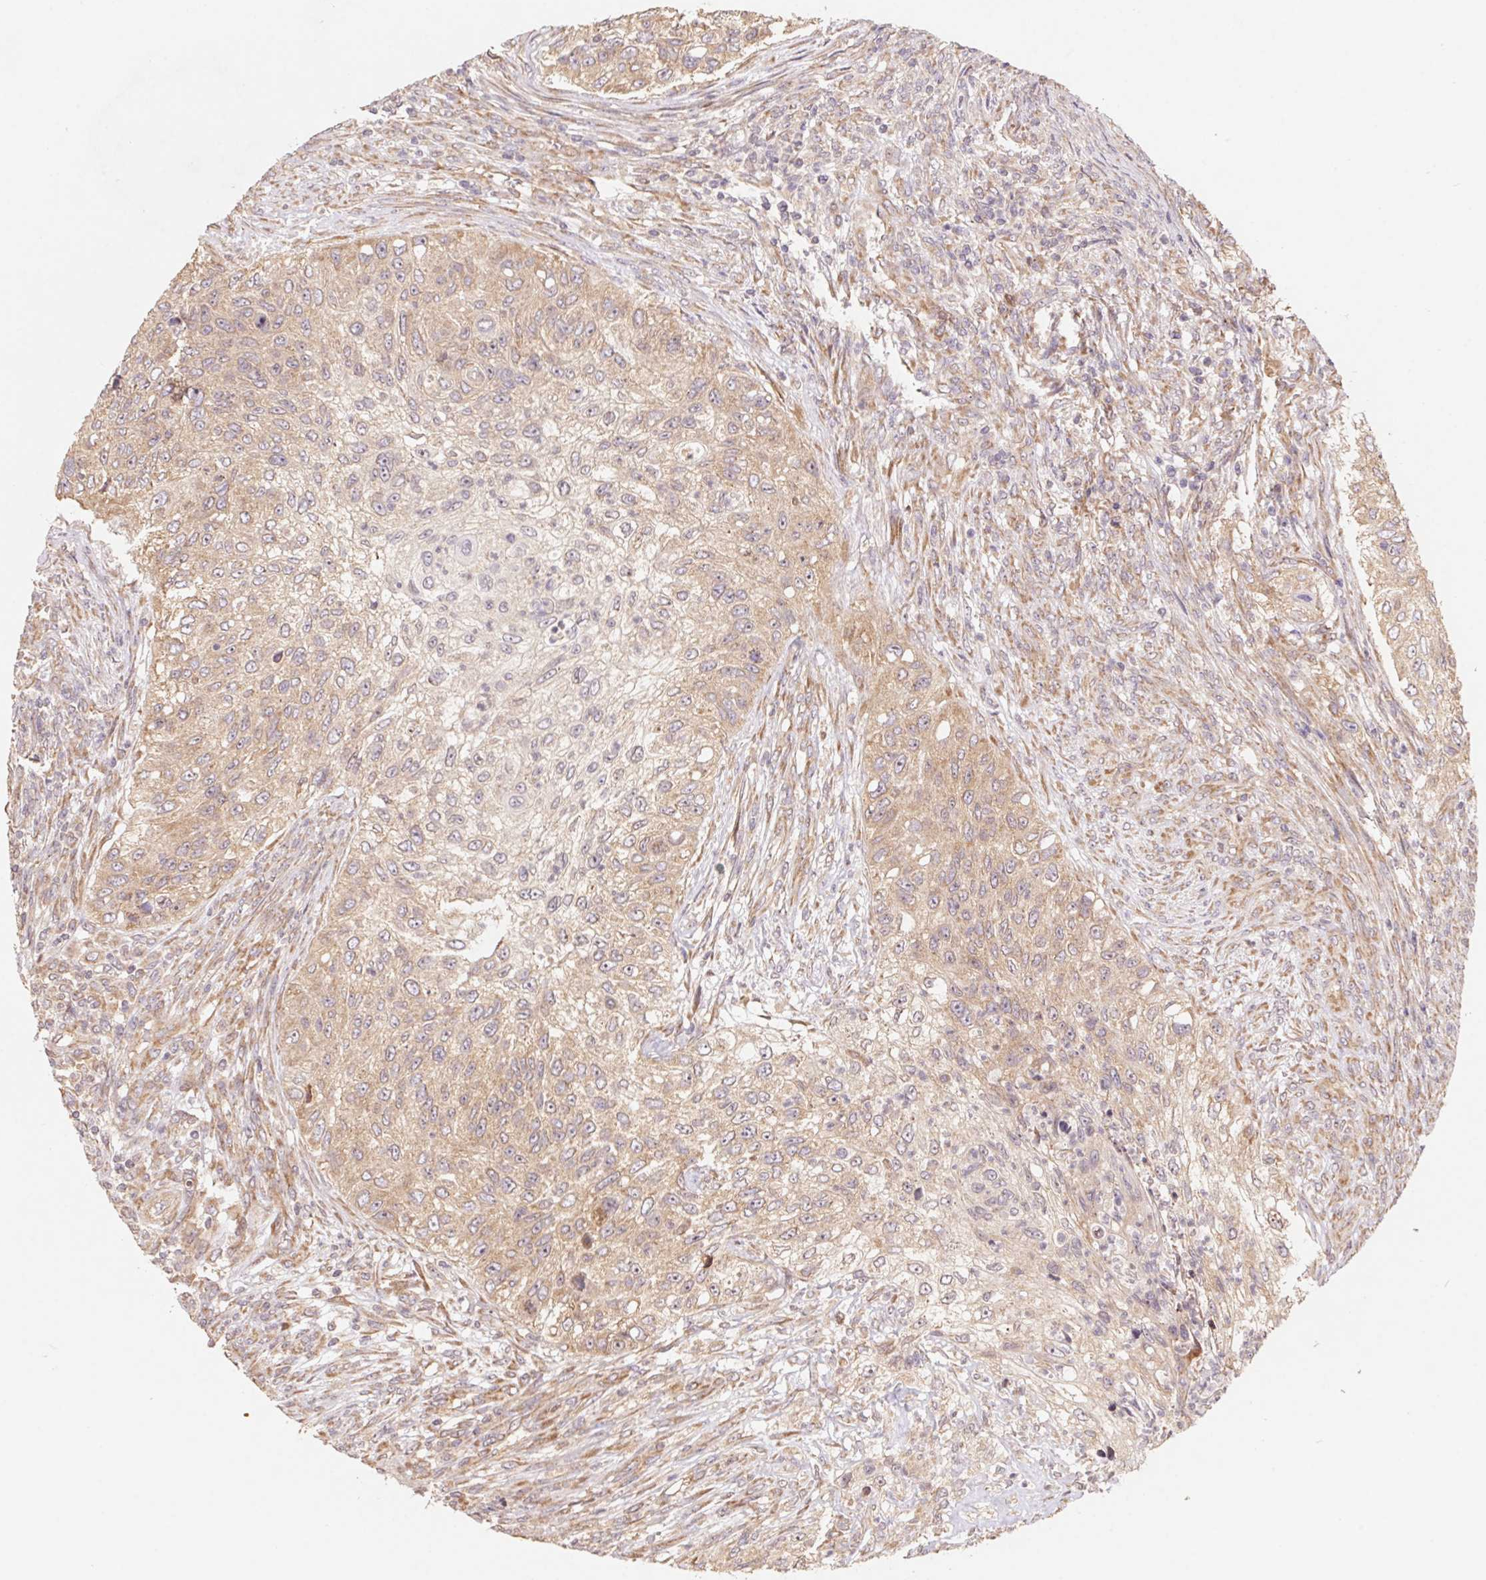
{"staining": {"intensity": "moderate", "quantity": "25%-75%", "location": "cytoplasmic/membranous"}, "tissue": "urothelial cancer", "cell_type": "Tumor cells", "image_type": "cancer", "snomed": [{"axis": "morphology", "description": "Urothelial carcinoma, High grade"}, {"axis": "topography", "description": "Urinary bladder"}], "caption": "Immunohistochemical staining of urothelial cancer shows medium levels of moderate cytoplasmic/membranous staining in approximately 25%-75% of tumor cells.", "gene": "RPL27A", "patient": {"sex": "female", "age": 60}}